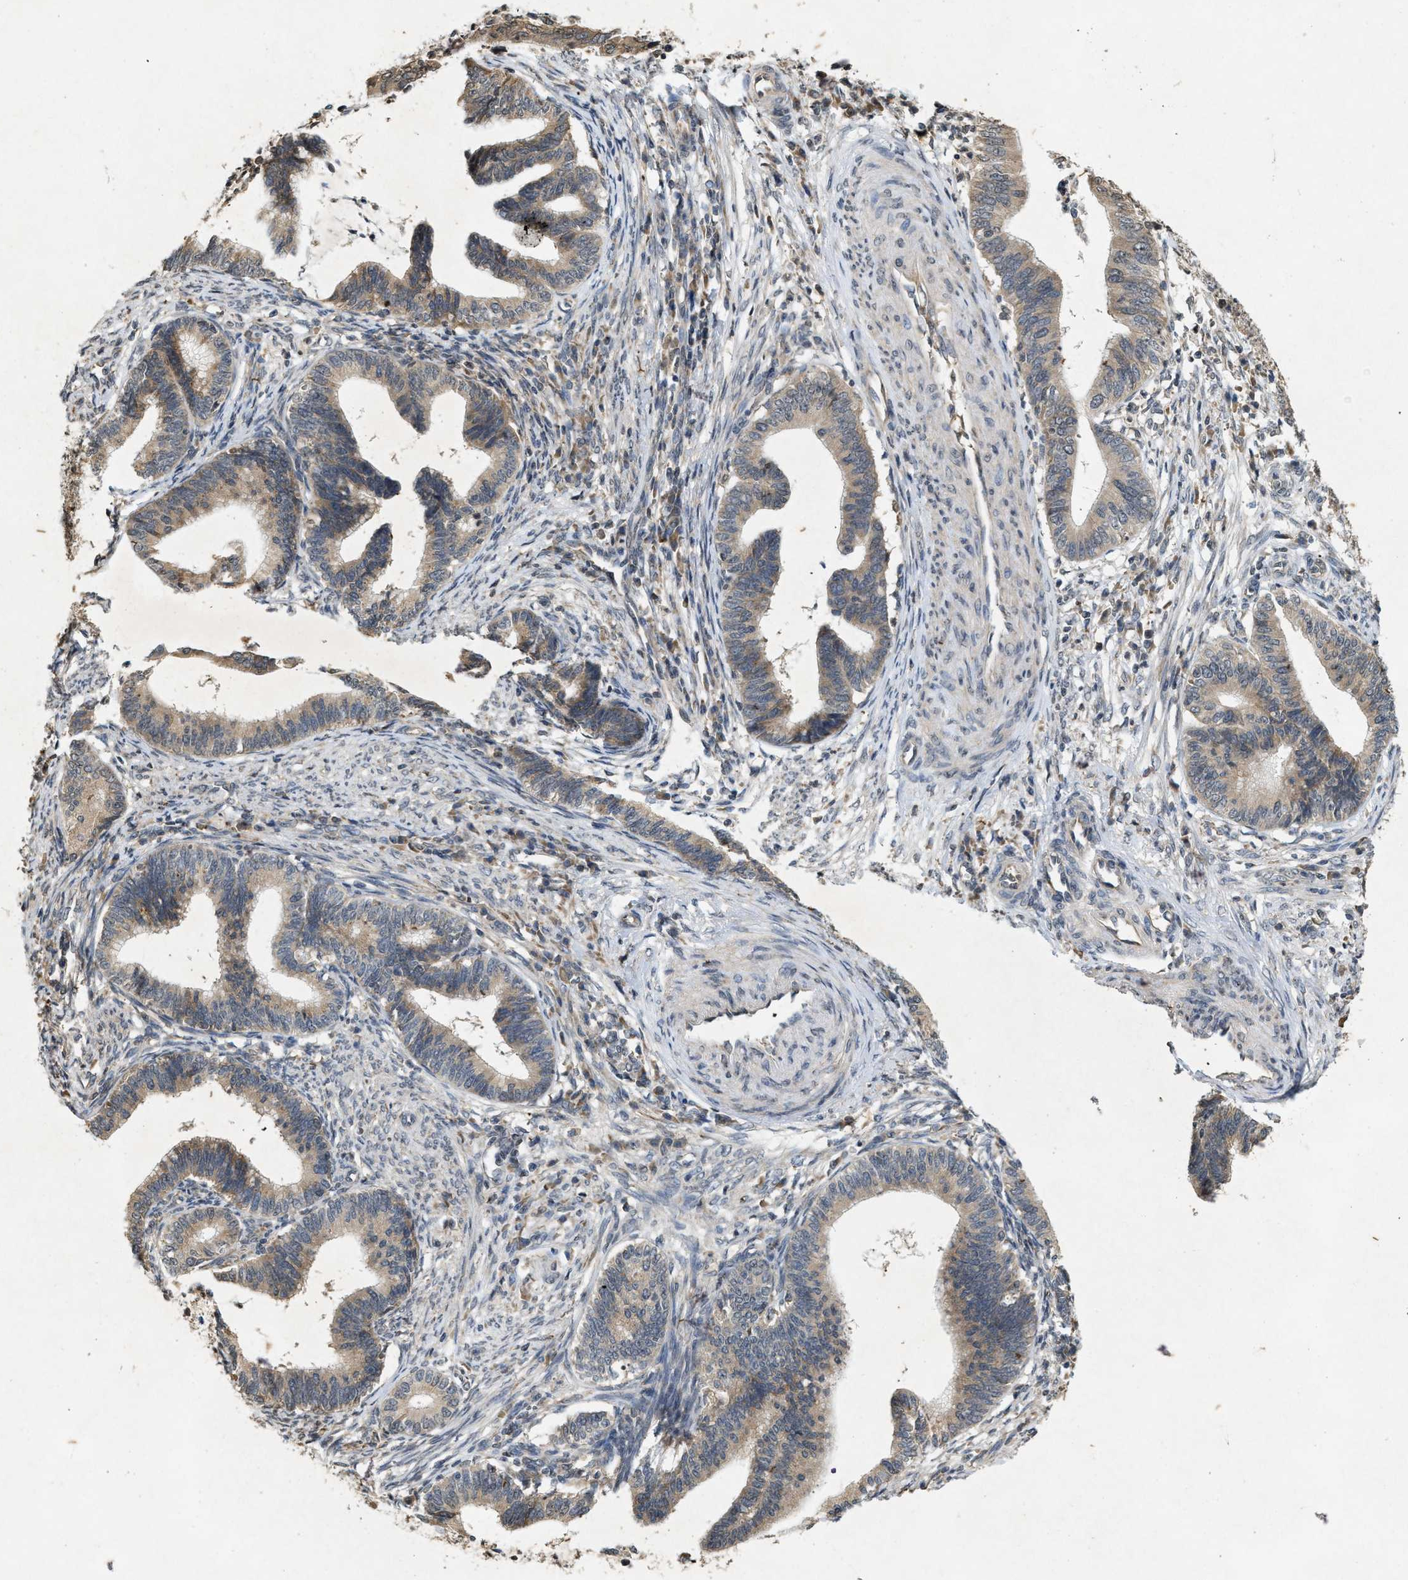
{"staining": {"intensity": "weak", "quantity": ">75%", "location": "cytoplasmic/membranous"}, "tissue": "cervical cancer", "cell_type": "Tumor cells", "image_type": "cancer", "snomed": [{"axis": "morphology", "description": "Adenocarcinoma, NOS"}, {"axis": "topography", "description": "Cervix"}], "caption": "The micrograph shows immunohistochemical staining of cervical adenocarcinoma. There is weak cytoplasmic/membranous positivity is appreciated in about >75% of tumor cells.", "gene": "KIF21A", "patient": {"sex": "female", "age": 36}}